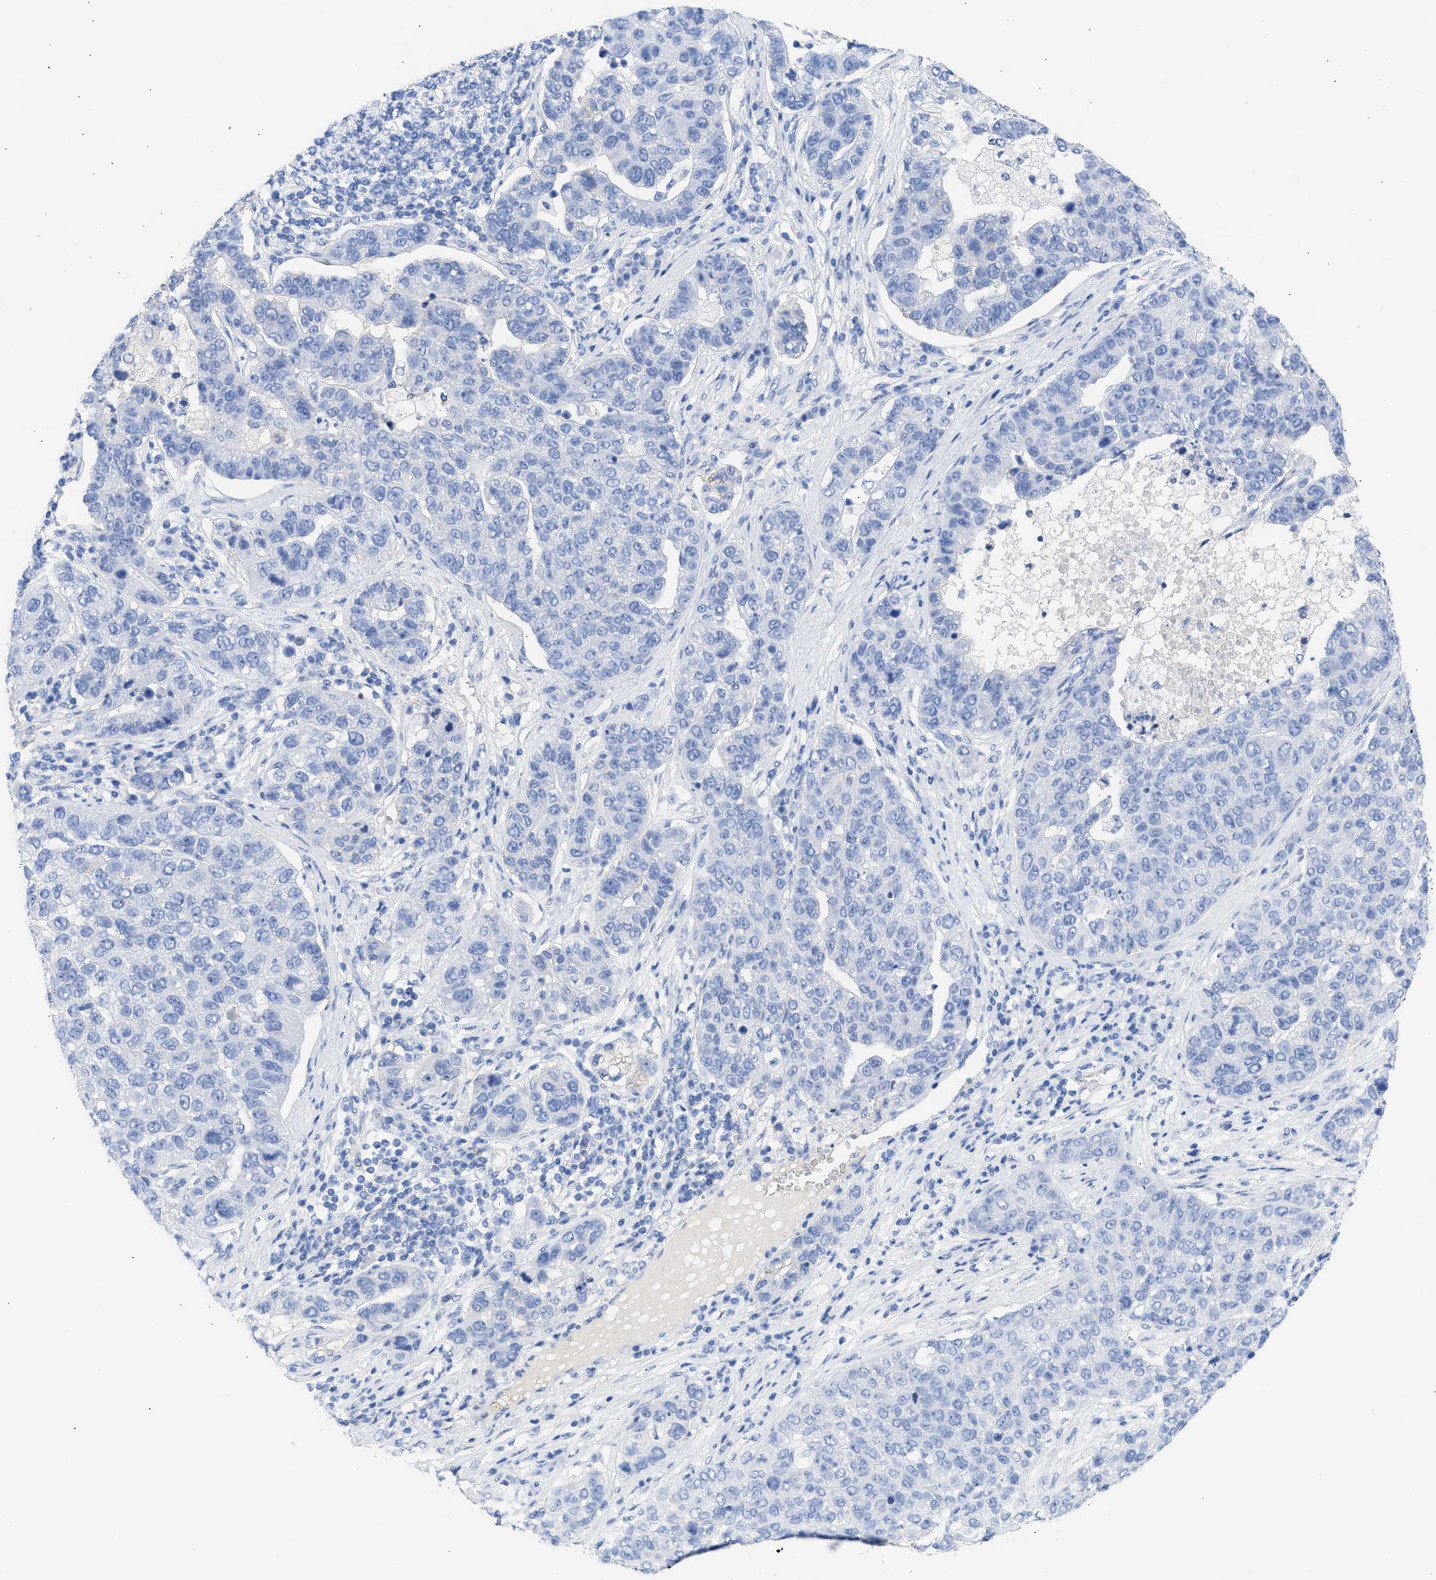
{"staining": {"intensity": "negative", "quantity": "none", "location": "none"}, "tissue": "pancreatic cancer", "cell_type": "Tumor cells", "image_type": "cancer", "snomed": [{"axis": "morphology", "description": "Adenocarcinoma, NOS"}, {"axis": "topography", "description": "Pancreas"}], "caption": "Immunohistochemistry micrograph of neoplastic tissue: pancreatic adenocarcinoma stained with DAB (3,3'-diaminobenzidine) demonstrates no significant protein expression in tumor cells.", "gene": "RSPH1", "patient": {"sex": "female", "age": 61}}